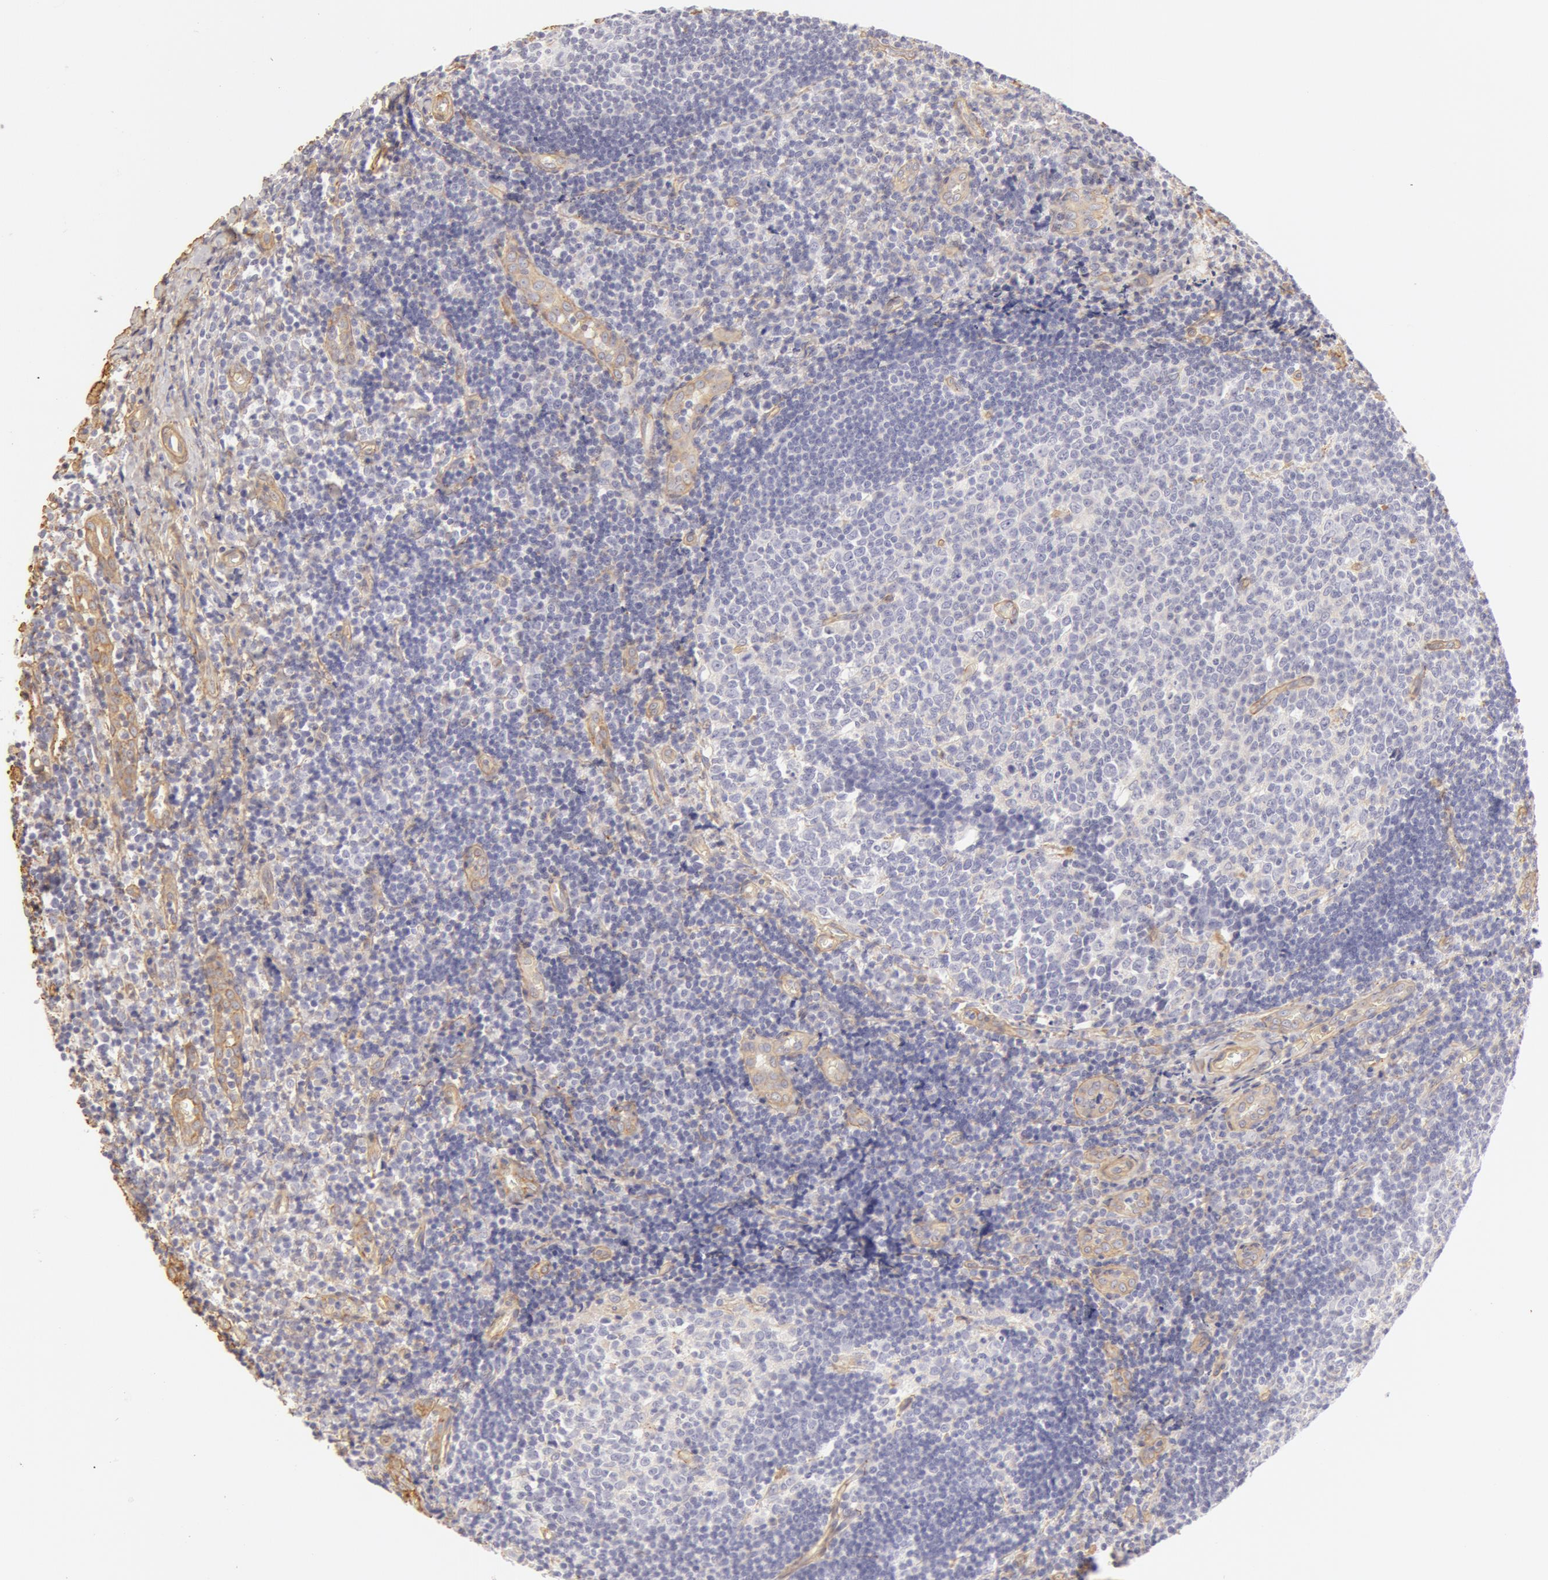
{"staining": {"intensity": "negative", "quantity": "none", "location": "none"}, "tissue": "tonsil", "cell_type": "Germinal center cells", "image_type": "normal", "snomed": [{"axis": "morphology", "description": "Normal tissue, NOS"}, {"axis": "topography", "description": "Tonsil"}], "caption": "The photomicrograph demonstrates no staining of germinal center cells in normal tonsil. The staining is performed using DAB brown chromogen with nuclei counter-stained in using hematoxylin.", "gene": "COL4A1", "patient": {"sex": "female", "age": 41}}